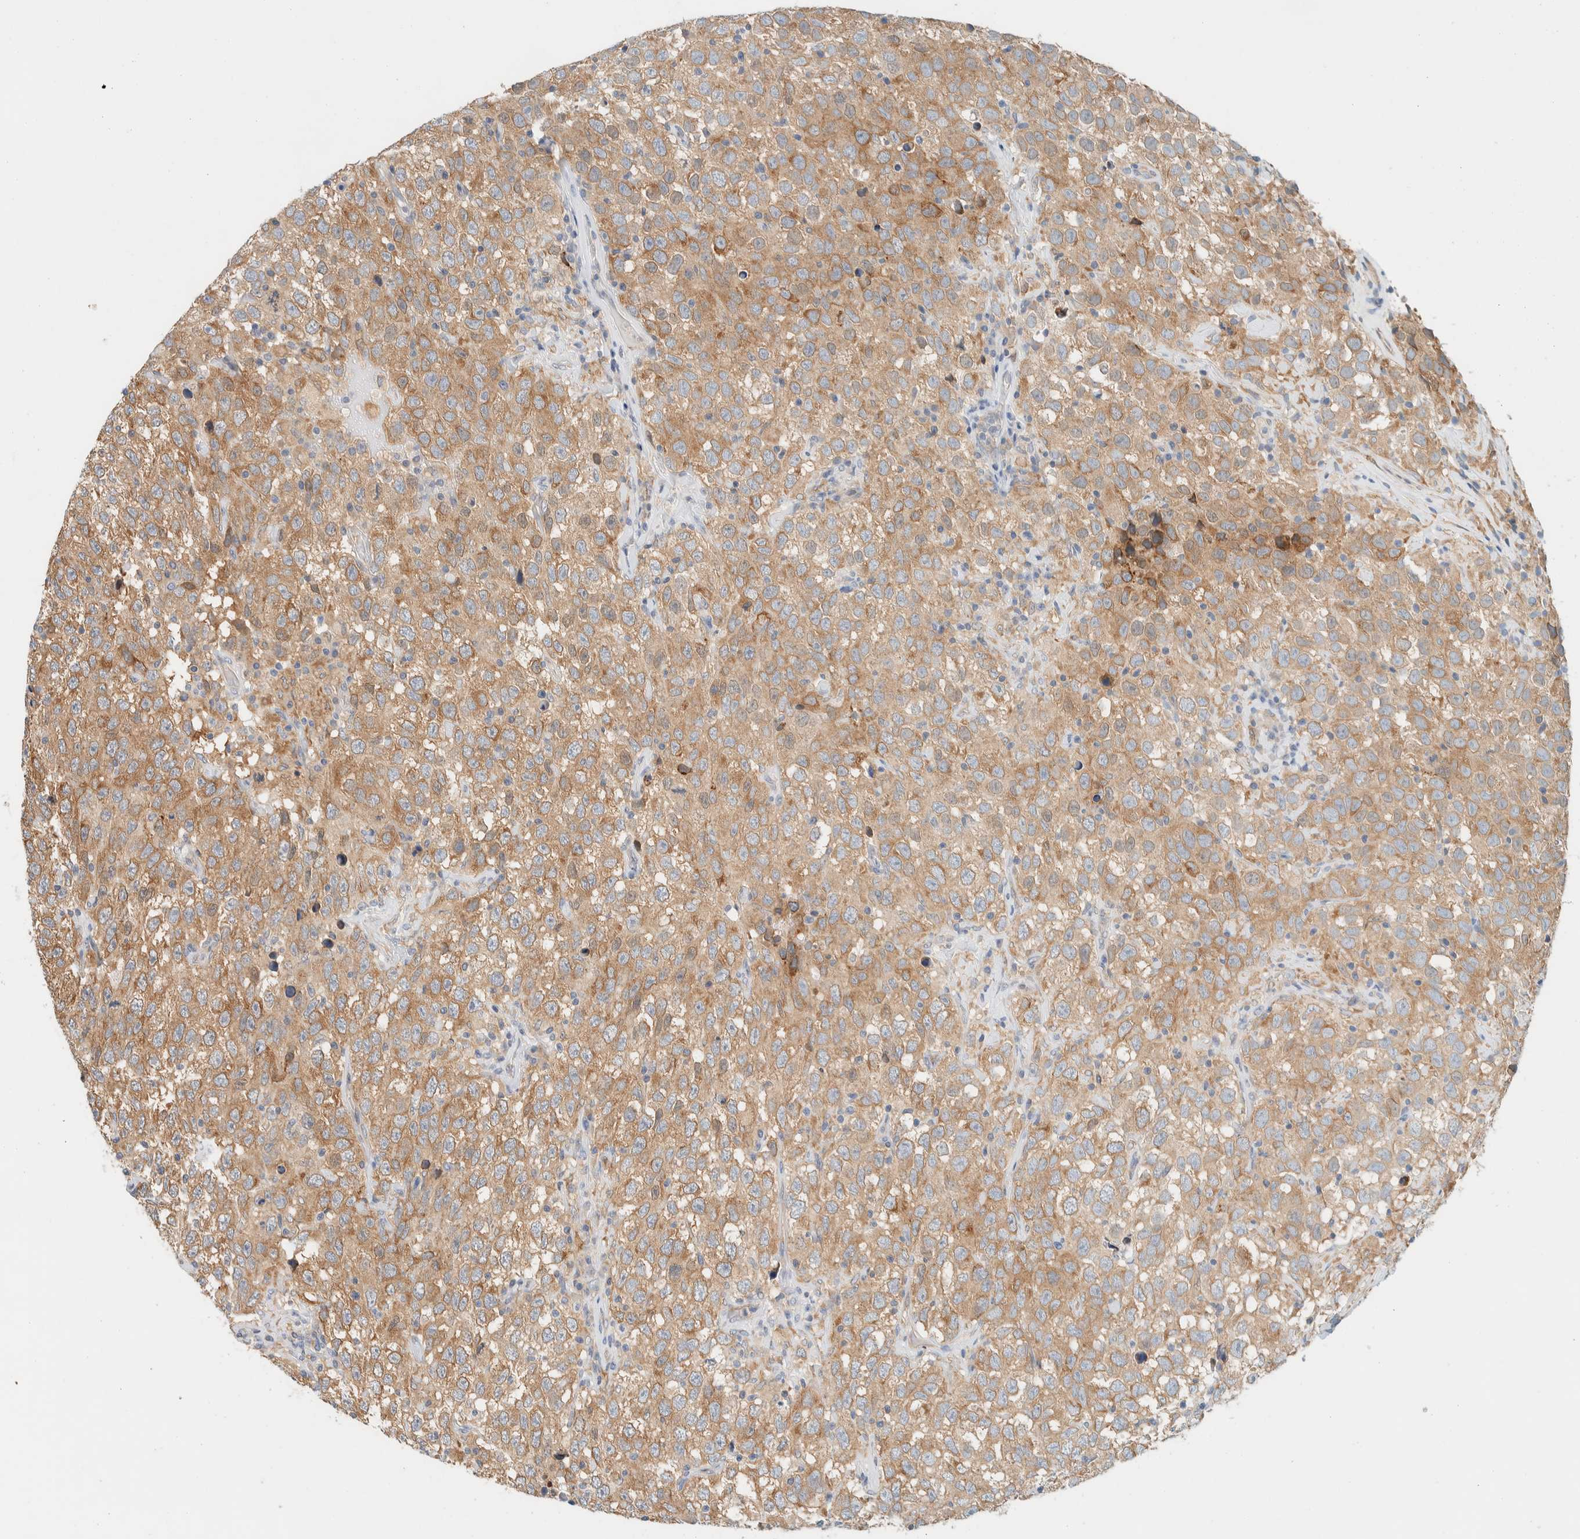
{"staining": {"intensity": "moderate", "quantity": ">75%", "location": "cytoplasmic/membranous"}, "tissue": "testis cancer", "cell_type": "Tumor cells", "image_type": "cancer", "snomed": [{"axis": "morphology", "description": "Seminoma, NOS"}, {"axis": "topography", "description": "Testis"}], "caption": "Protein analysis of seminoma (testis) tissue shows moderate cytoplasmic/membranous positivity in about >75% of tumor cells. The staining is performed using DAB brown chromogen to label protein expression. The nuclei are counter-stained blue using hematoxylin.", "gene": "SUMF2", "patient": {"sex": "male", "age": 41}}